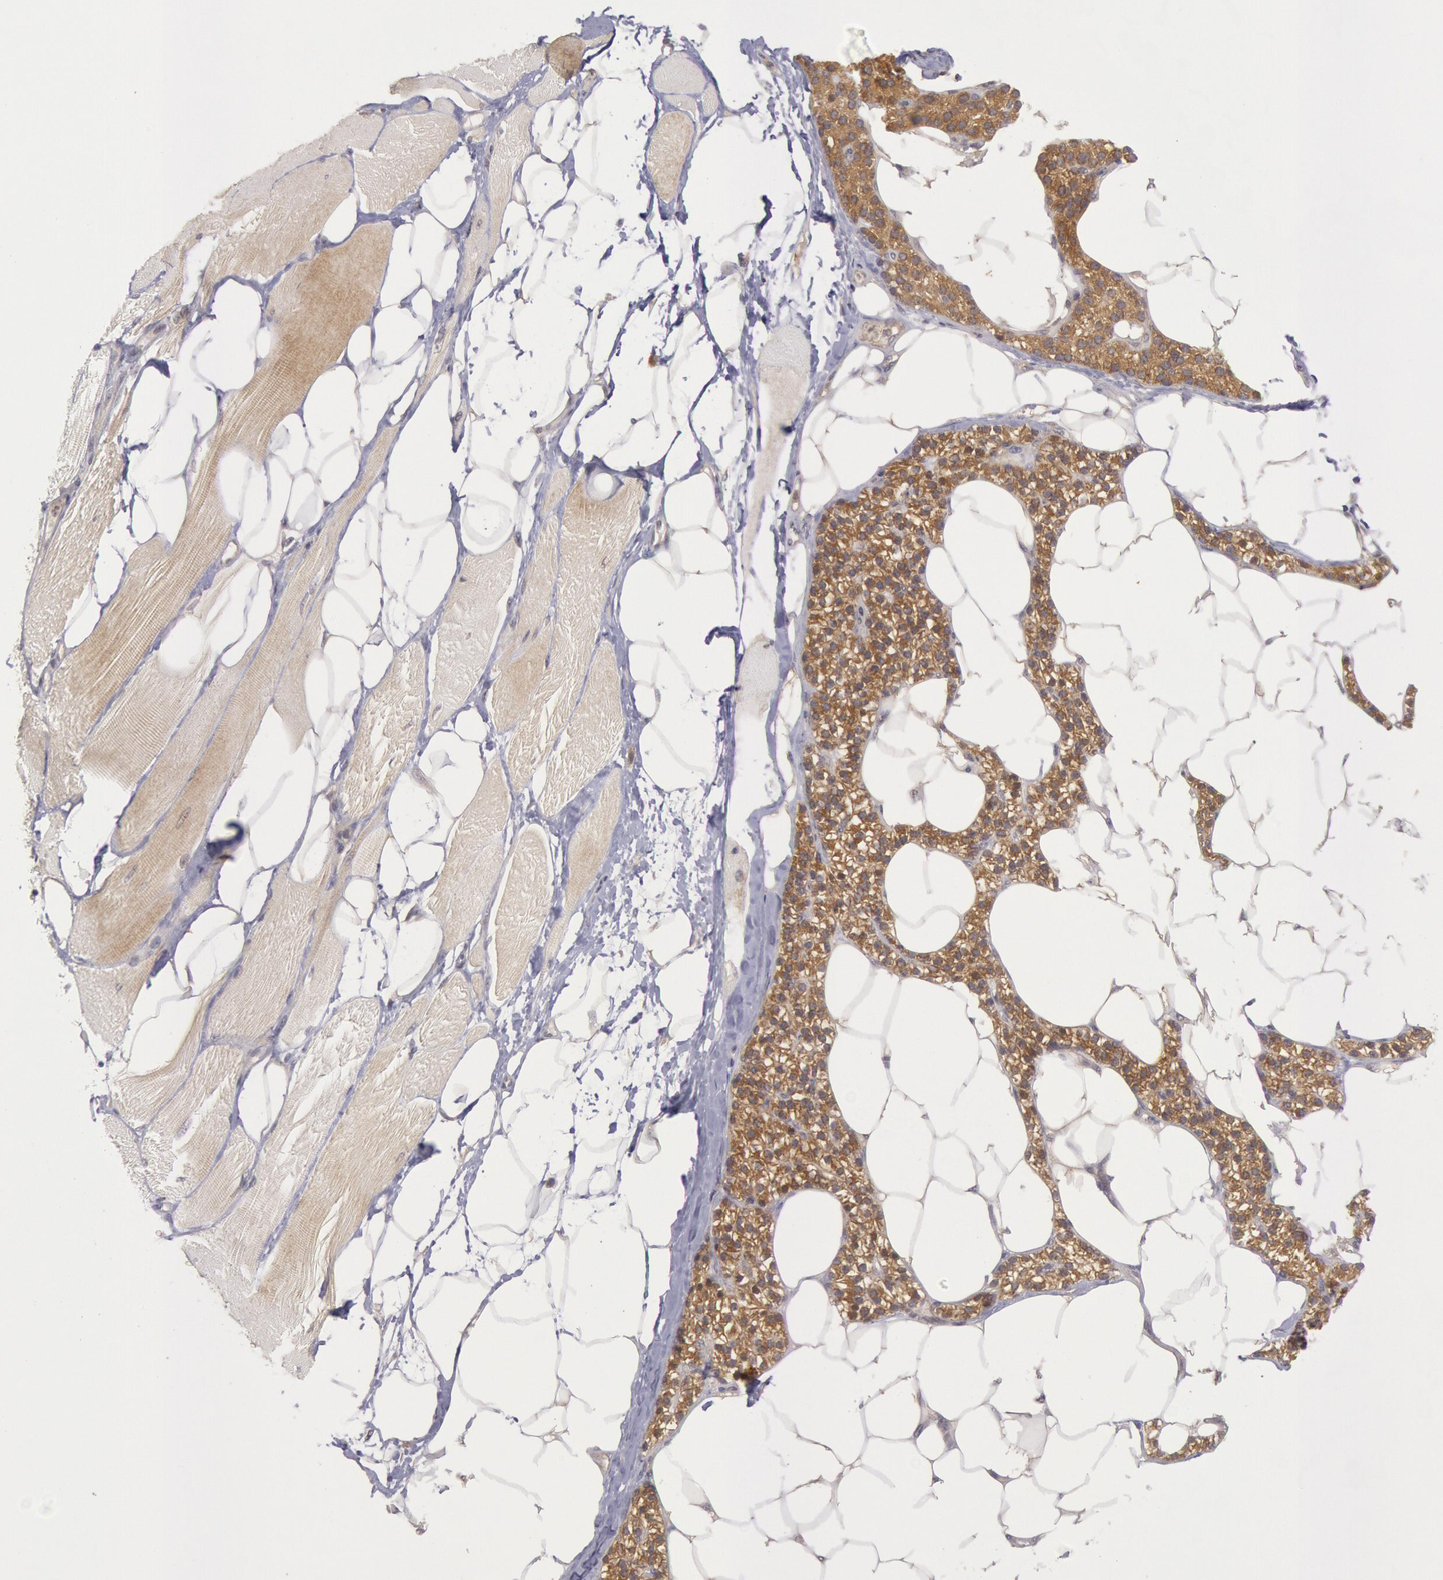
{"staining": {"intensity": "moderate", "quantity": "<25%", "location": "cytoplasmic/membranous"}, "tissue": "skeletal muscle", "cell_type": "Myocytes", "image_type": "normal", "snomed": [{"axis": "morphology", "description": "Normal tissue, NOS"}, {"axis": "topography", "description": "Skeletal muscle"}, {"axis": "topography", "description": "Parathyroid gland"}], "caption": "Immunohistochemistry (IHC) micrograph of unremarkable skeletal muscle stained for a protein (brown), which exhibits low levels of moderate cytoplasmic/membranous positivity in about <25% of myocytes.", "gene": "BRAF", "patient": {"sex": "female", "age": 37}}